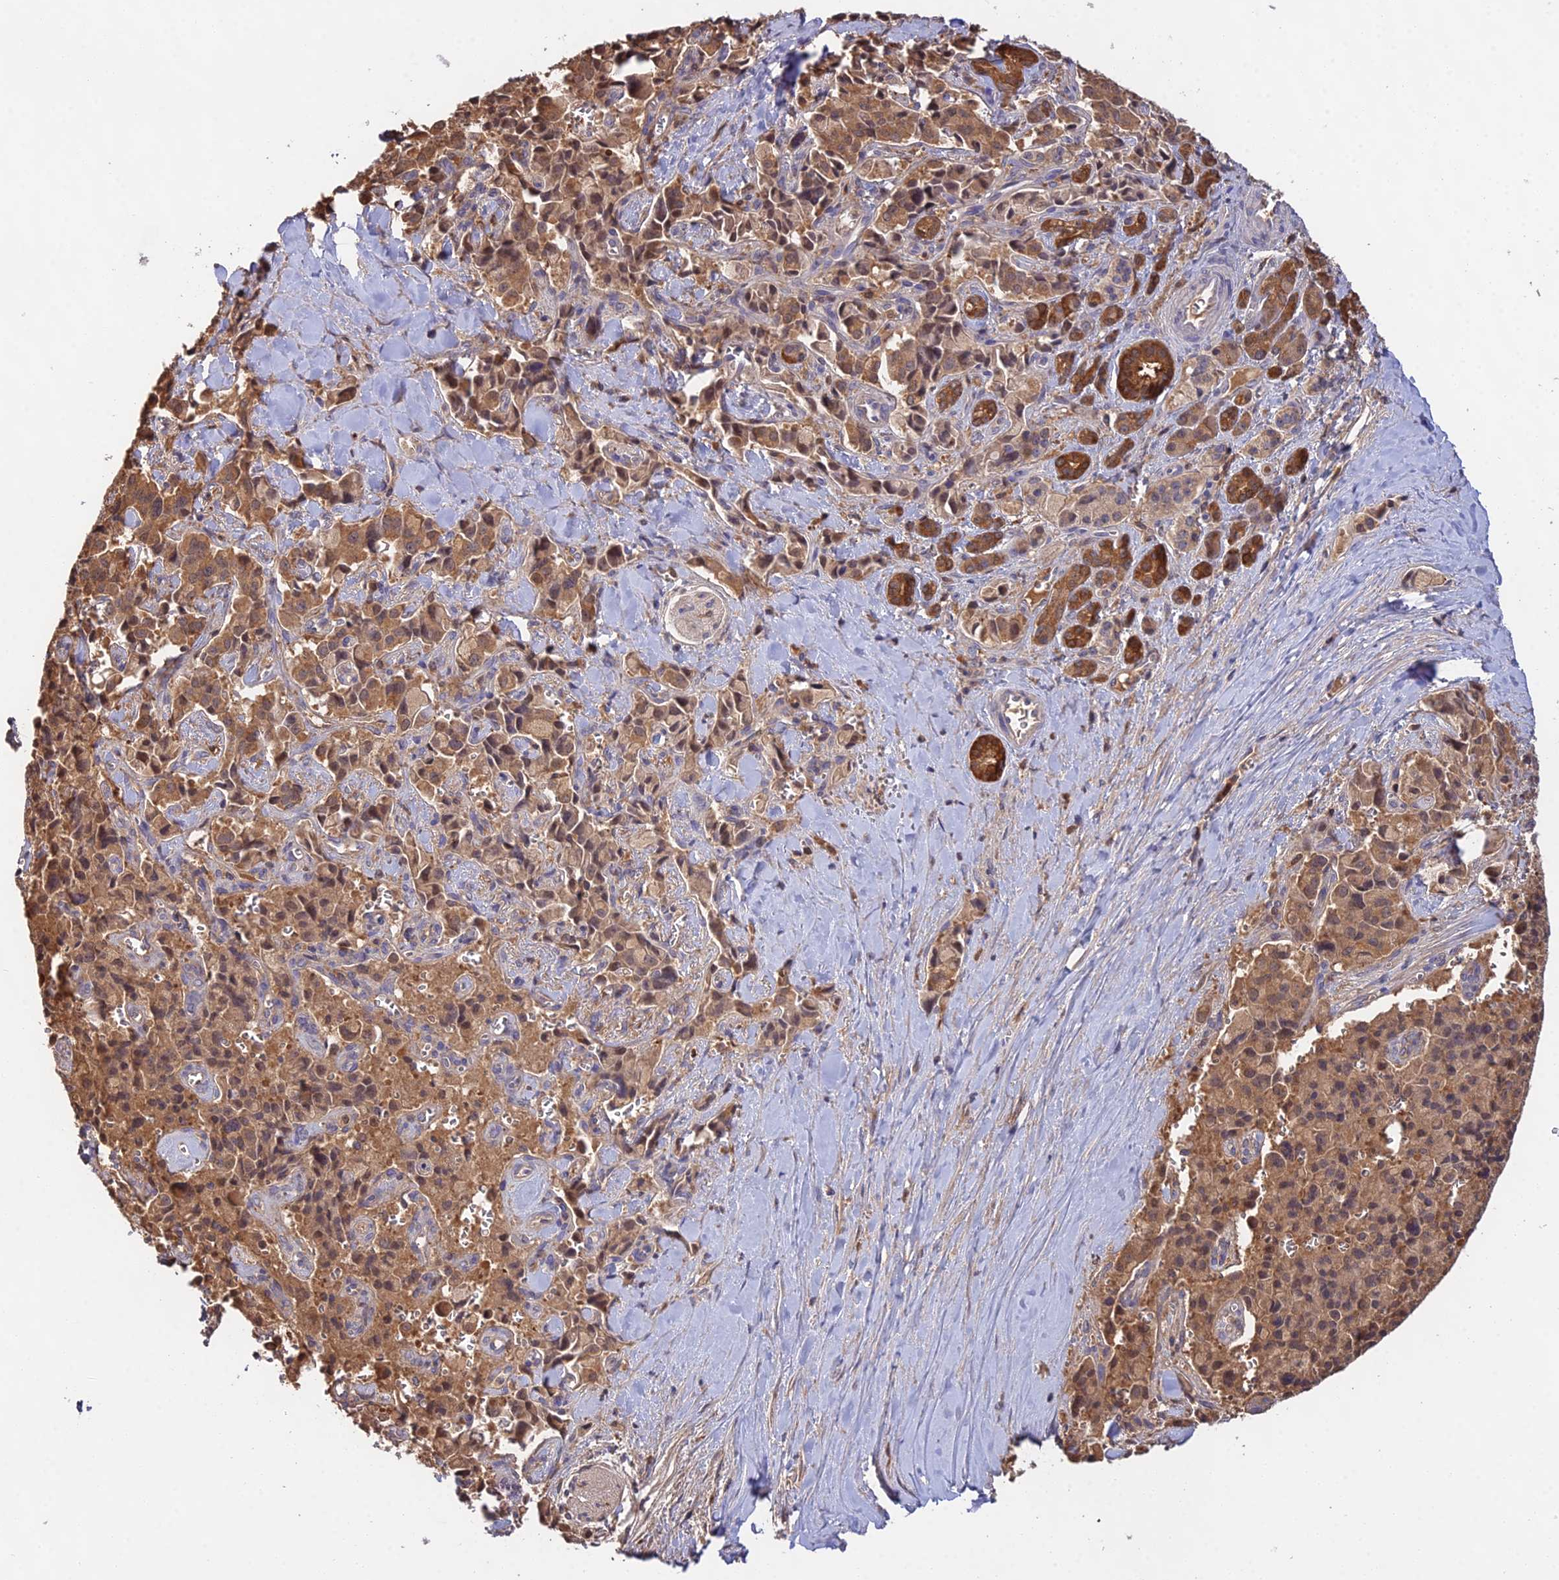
{"staining": {"intensity": "moderate", "quantity": ">75%", "location": "cytoplasmic/membranous"}, "tissue": "pancreatic cancer", "cell_type": "Tumor cells", "image_type": "cancer", "snomed": [{"axis": "morphology", "description": "Adenocarcinoma, NOS"}, {"axis": "topography", "description": "Pancreas"}], "caption": "Pancreatic cancer (adenocarcinoma) was stained to show a protein in brown. There is medium levels of moderate cytoplasmic/membranous expression in about >75% of tumor cells.", "gene": "FBP1", "patient": {"sex": "male", "age": 65}}